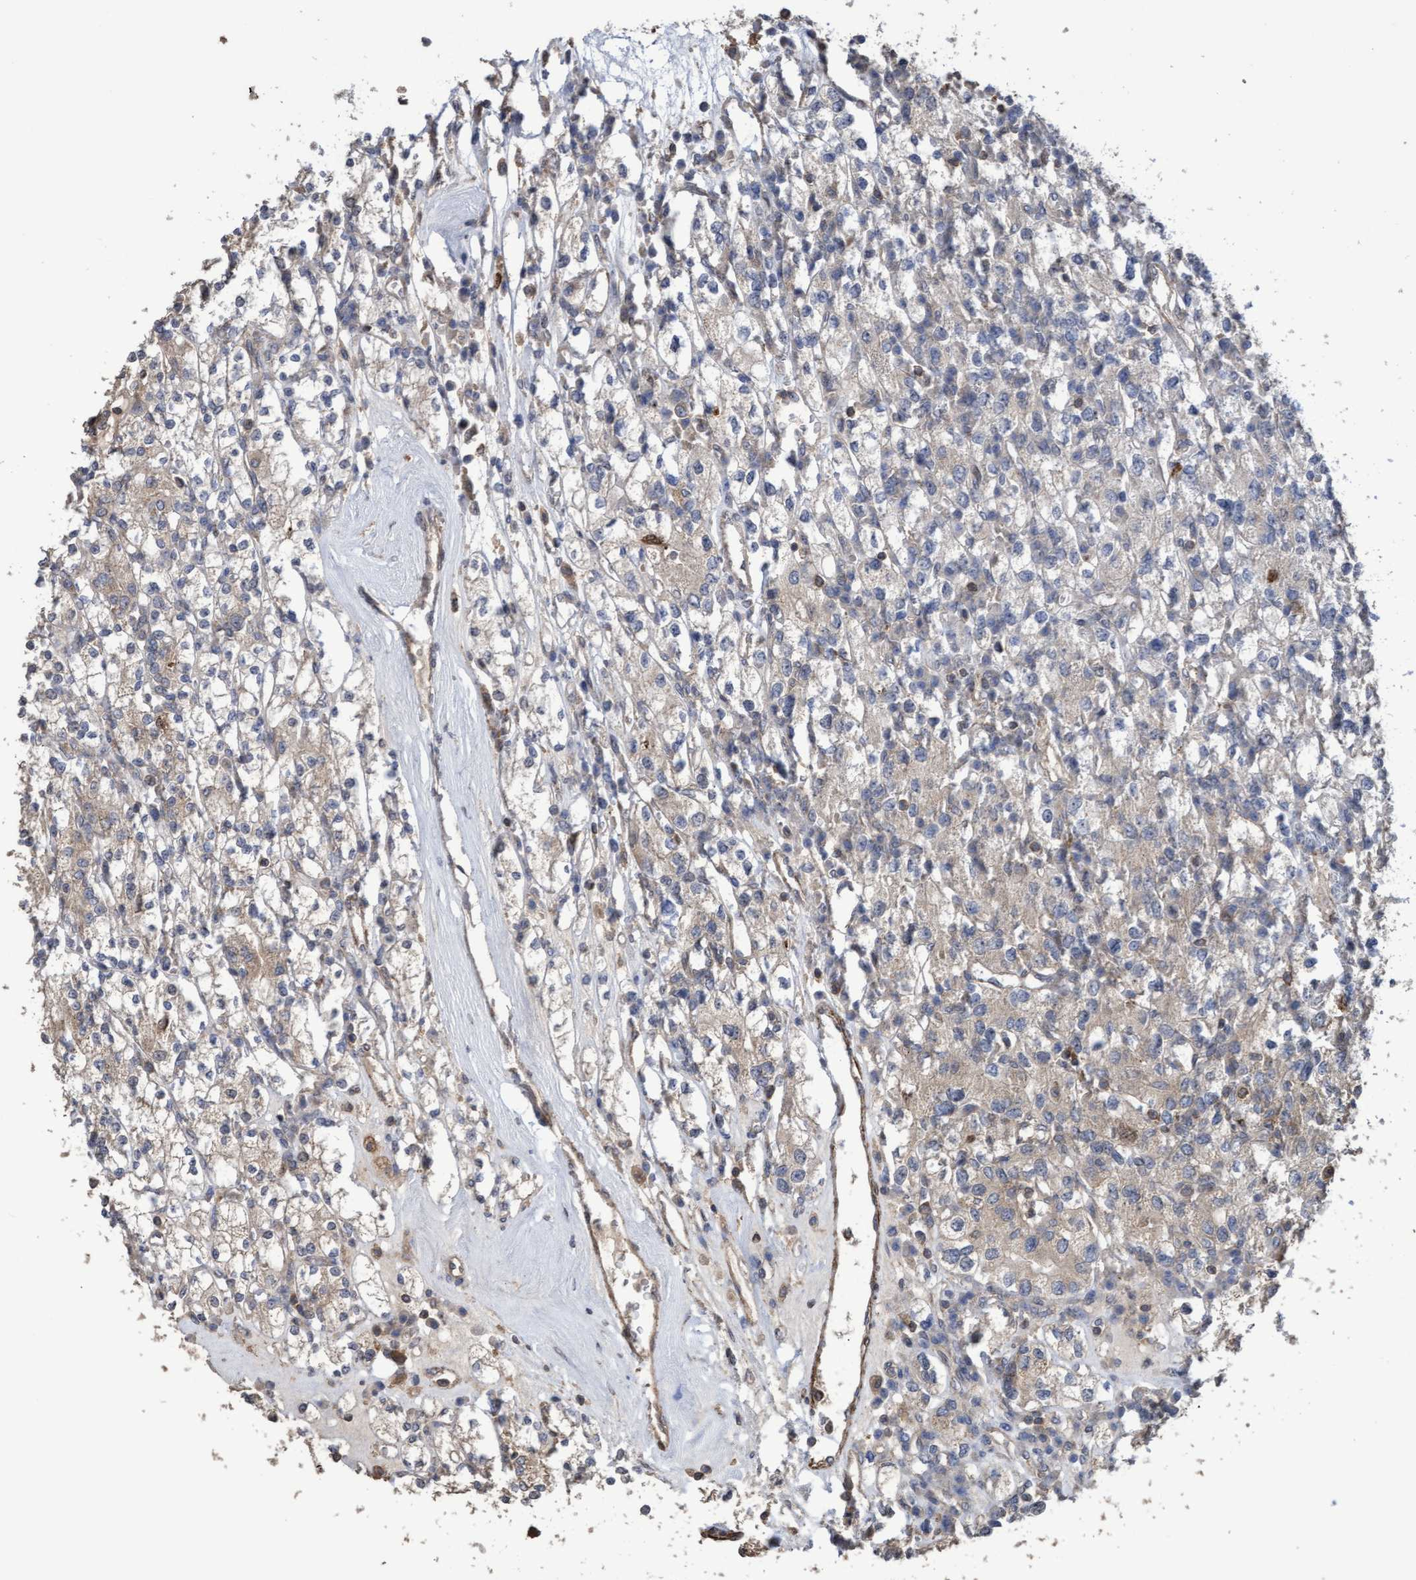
{"staining": {"intensity": "moderate", "quantity": "25%-75%", "location": "cytoplasmic/membranous"}, "tissue": "renal cancer", "cell_type": "Tumor cells", "image_type": "cancer", "snomed": [{"axis": "morphology", "description": "Adenocarcinoma, NOS"}, {"axis": "topography", "description": "Kidney"}], "caption": "Immunohistochemistry (IHC) (DAB) staining of human adenocarcinoma (renal) shows moderate cytoplasmic/membranous protein positivity in about 25%-75% of tumor cells.", "gene": "SLBP", "patient": {"sex": "male", "age": 77}}